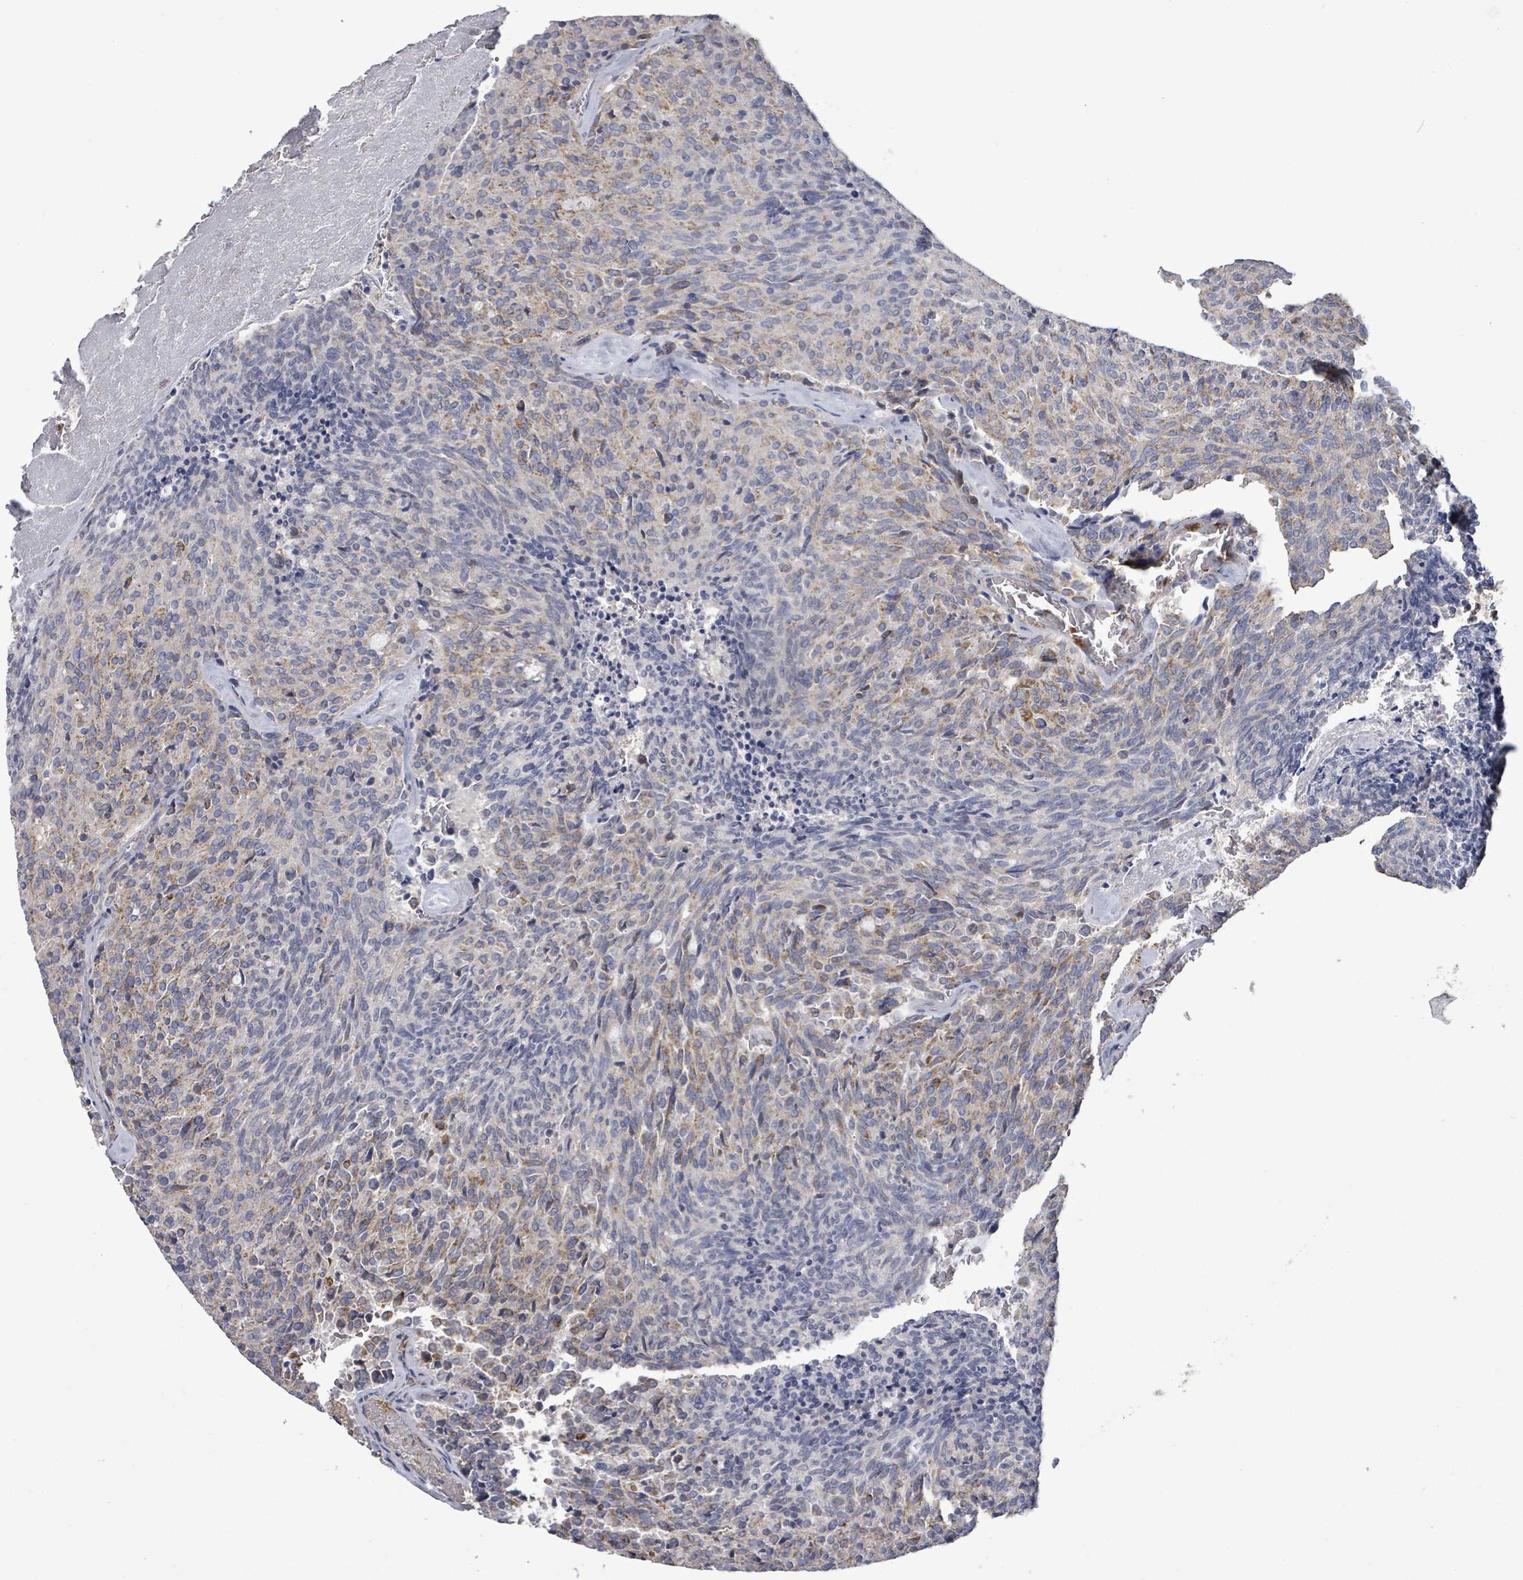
{"staining": {"intensity": "moderate", "quantity": "<25%", "location": "cytoplasmic/membranous"}, "tissue": "carcinoid", "cell_type": "Tumor cells", "image_type": "cancer", "snomed": [{"axis": "morphology", "description": "Carcinoid, malignant, NOS"}, {"axis": "topography", "description": "Pancreas"}], "caption": "Immunohistochemistry photomicrograph of neoplastic tissue: carcinoid (malignant) stained using immunohistochemistry (IHC) reveals low levels of moderate protein expression localized specifically in the cytoplasmic/membranous of tumor cells, appearing as a cytoplasmic/membranous brown color.", "gene": "MTMR12", "patient": {"sex": "female", "age": 54}}